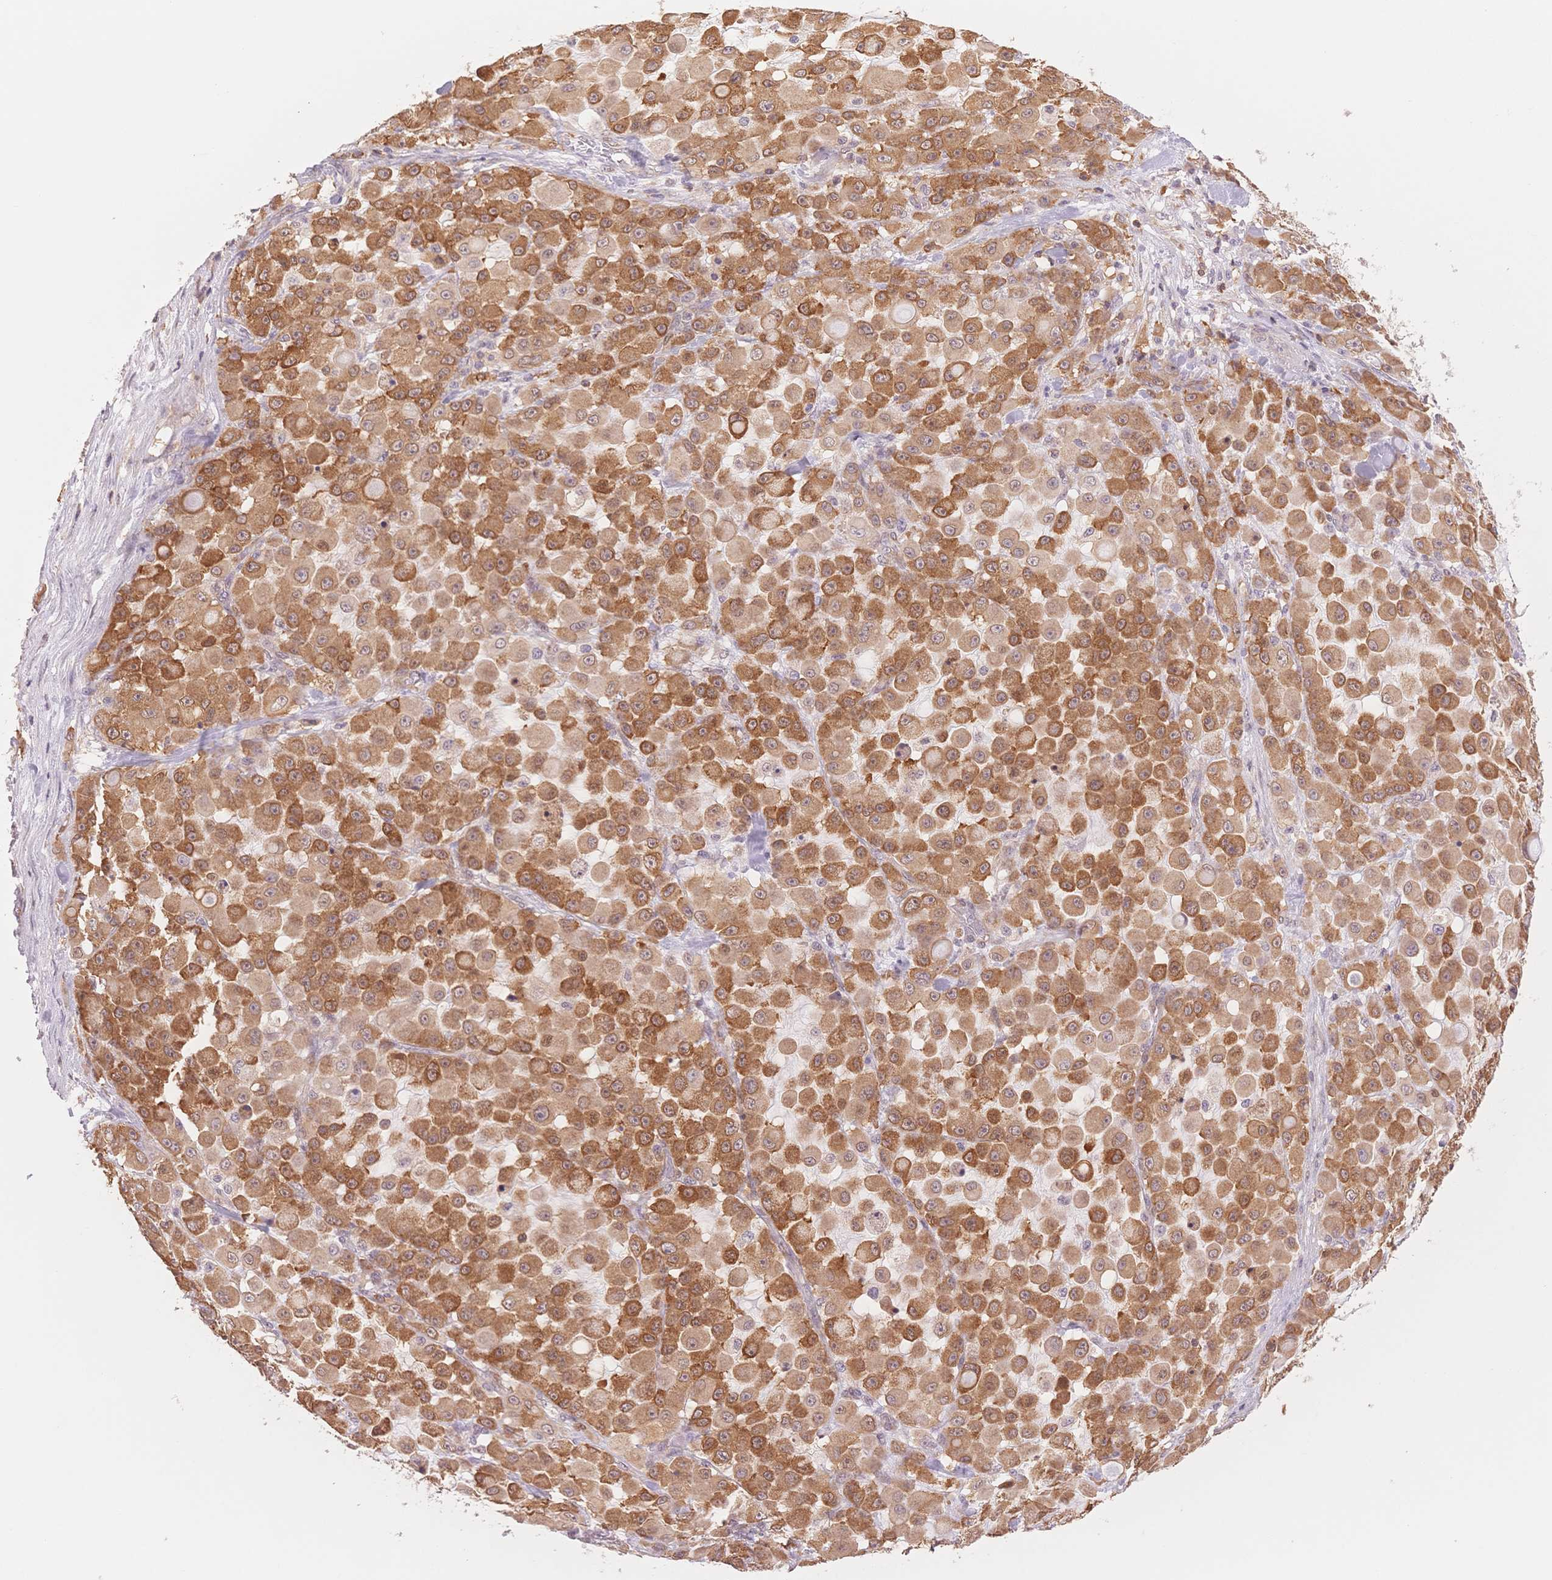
{"staining": {"intensity": "moderate", "quantity": ">75%", "location": "cytoplasmic/membranous"}, "tissue": "stomach cancer", "cell_type": "Tumor cells", "image_type": "cancer", "snomed": [{"axis": "morphology", "description": "Adenocarcinoma, NOS"}, {"axis": "topography", "description": "Stomach"}], "caption": "This photomicrograph demonstrates immunohistochemistry staining of stomach cancer (adenocarcinoma), with medium moderate cytoplasmic/membranous expression in approximately >75% of tumor cells.", "gene": "STK39", "patient": {"sex": "female", "age": 76}}